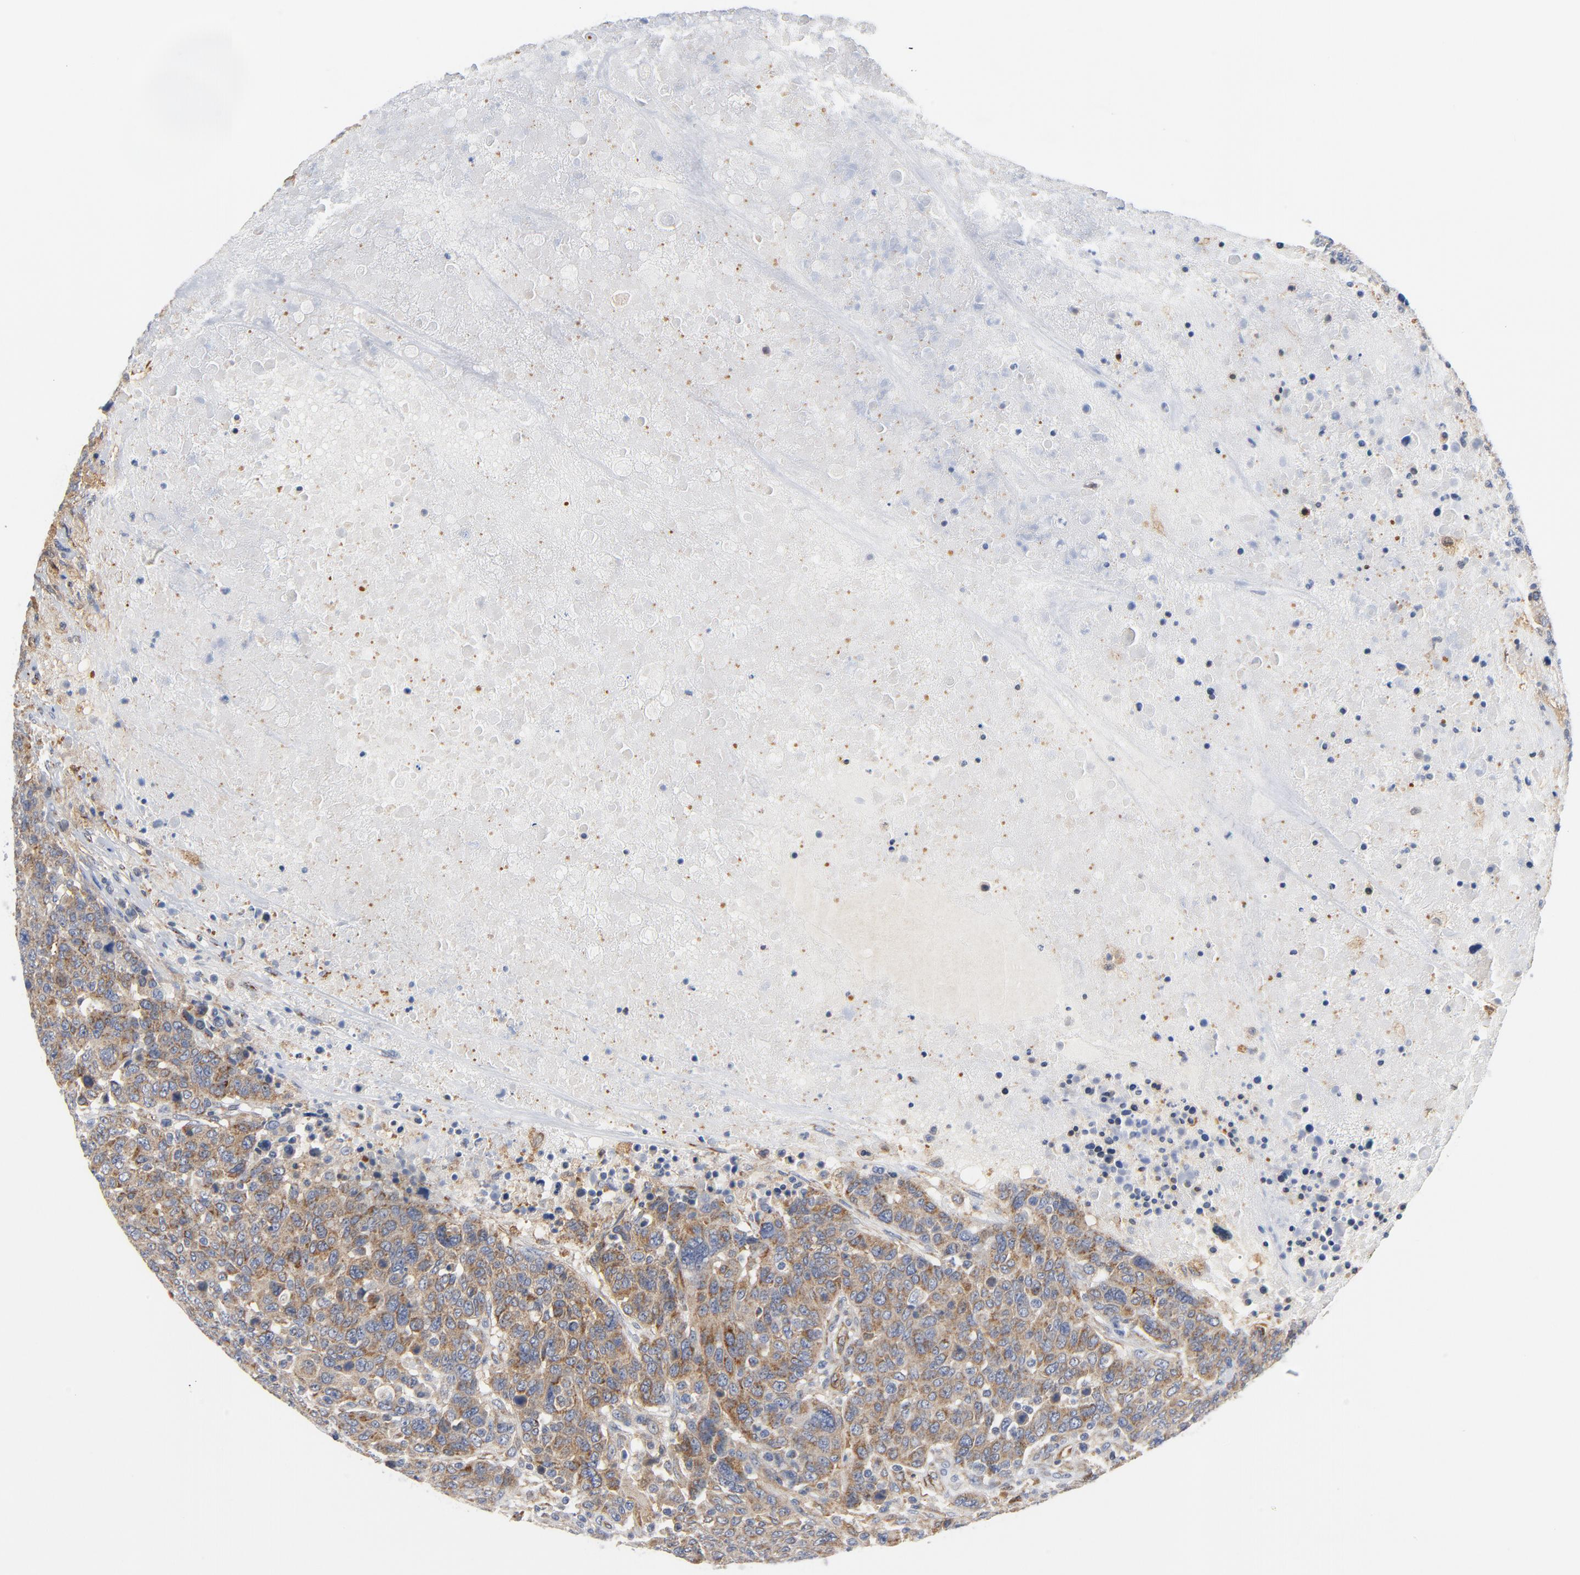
{"staining": {"intensity": "moderate", "quantity": ">75%", "location": "cytoplasmic/membranous"}, "tissue": "breast cancer", "cell_type": "Tumor cells", "image_type": "cancer", "snomed": [{"axis": "morphology", "description": "Duct carcinoma"}, {"axis": "topography", "description": "Breast"}], "caption": "A medium amount of moderate cytoplasmic/membranous expression is identified in about >75% of tumor cells in breast invasive ductal carcinoma tissue.", "gene": "RAPGEF4", "patient": {"sex": "female", "age": 37}}